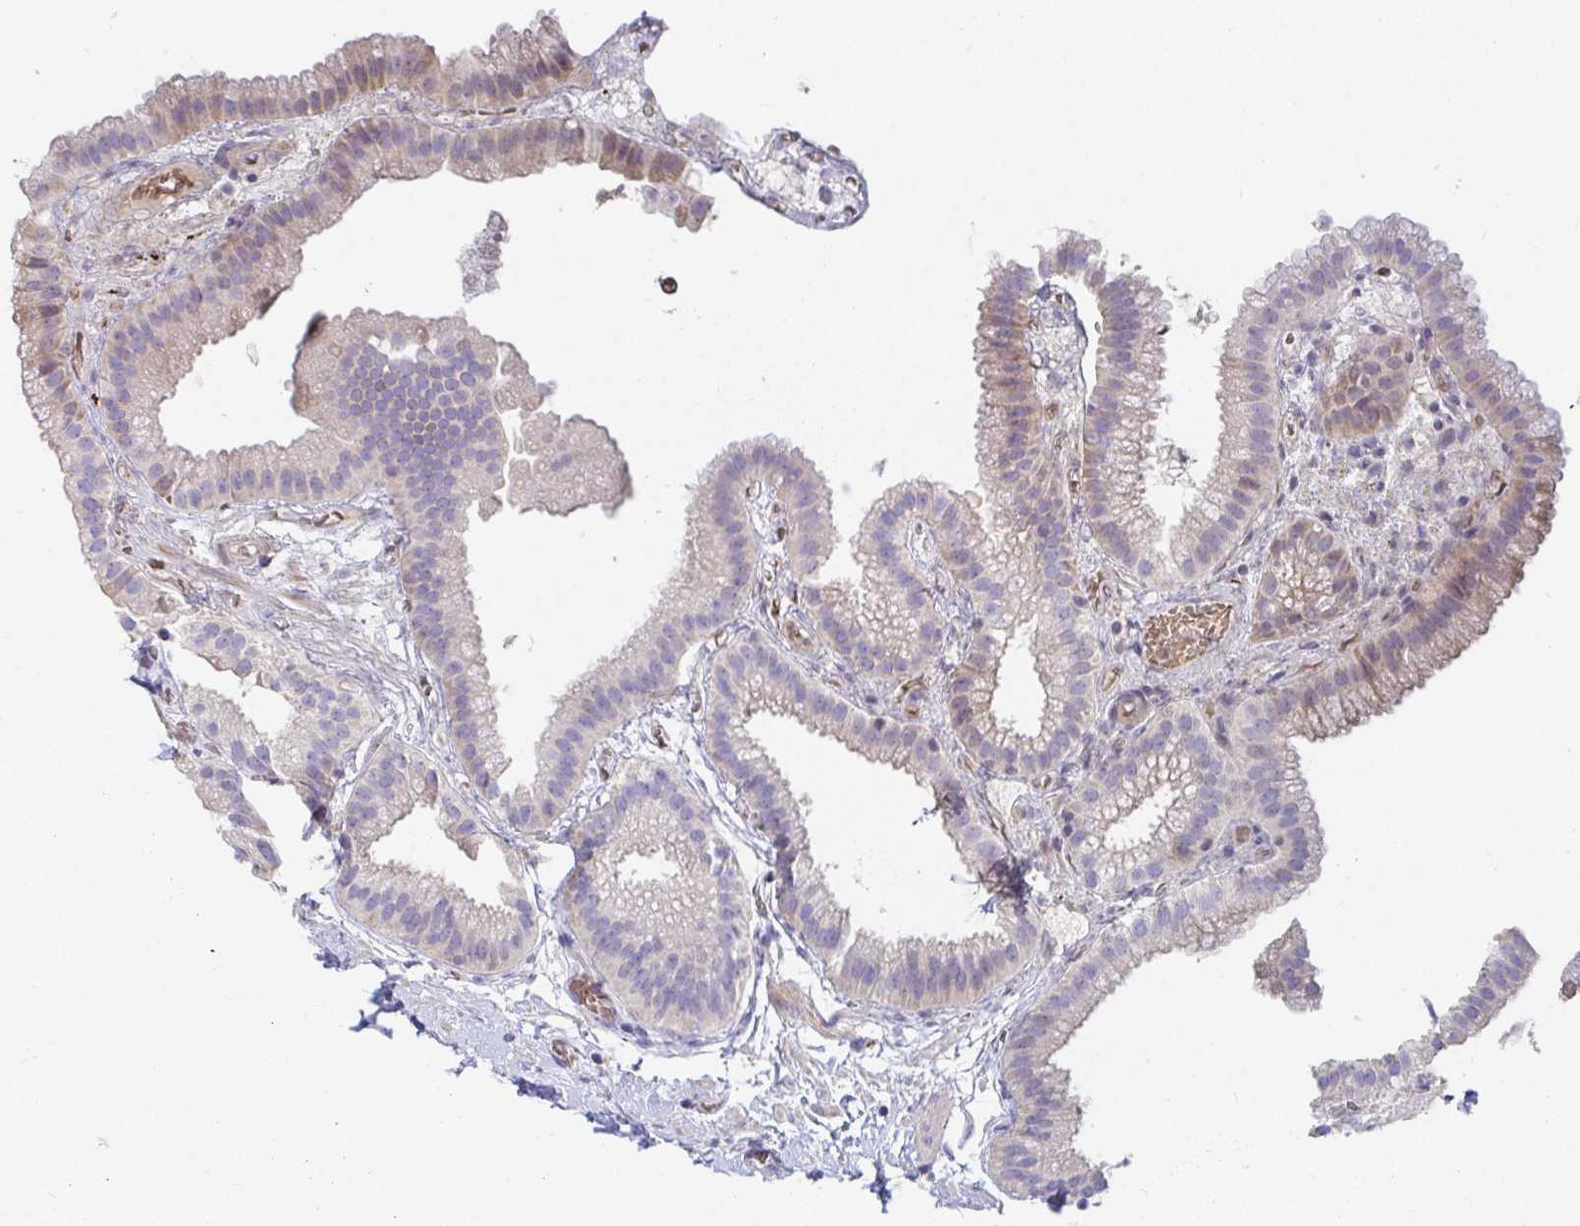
{"staining": {"intensity": "weak", "quantity": "<25%", "location": "cytoplasmic/membranous"}, "tissue": "gallbladder", "cell_type": "Glandular cells", "image_type": "normal", "snomed": [{"axis": "morphology", "description": "Normal tissue, NOS"}, {"axis": "topography", "description": "Gallbladder"}], "caption": "DAB (3,3'-diaminobenzidine) immunohistochemical staining of benign gallbladder shows no significant staining in glandular cells. (Brightfield microscopy of DAB (3,3'-diaminobenzidine) immunohistochemistry (IHC) at high magnification).", "gene": "ANO5", "patient": {"sex": "female", "age": 63}}